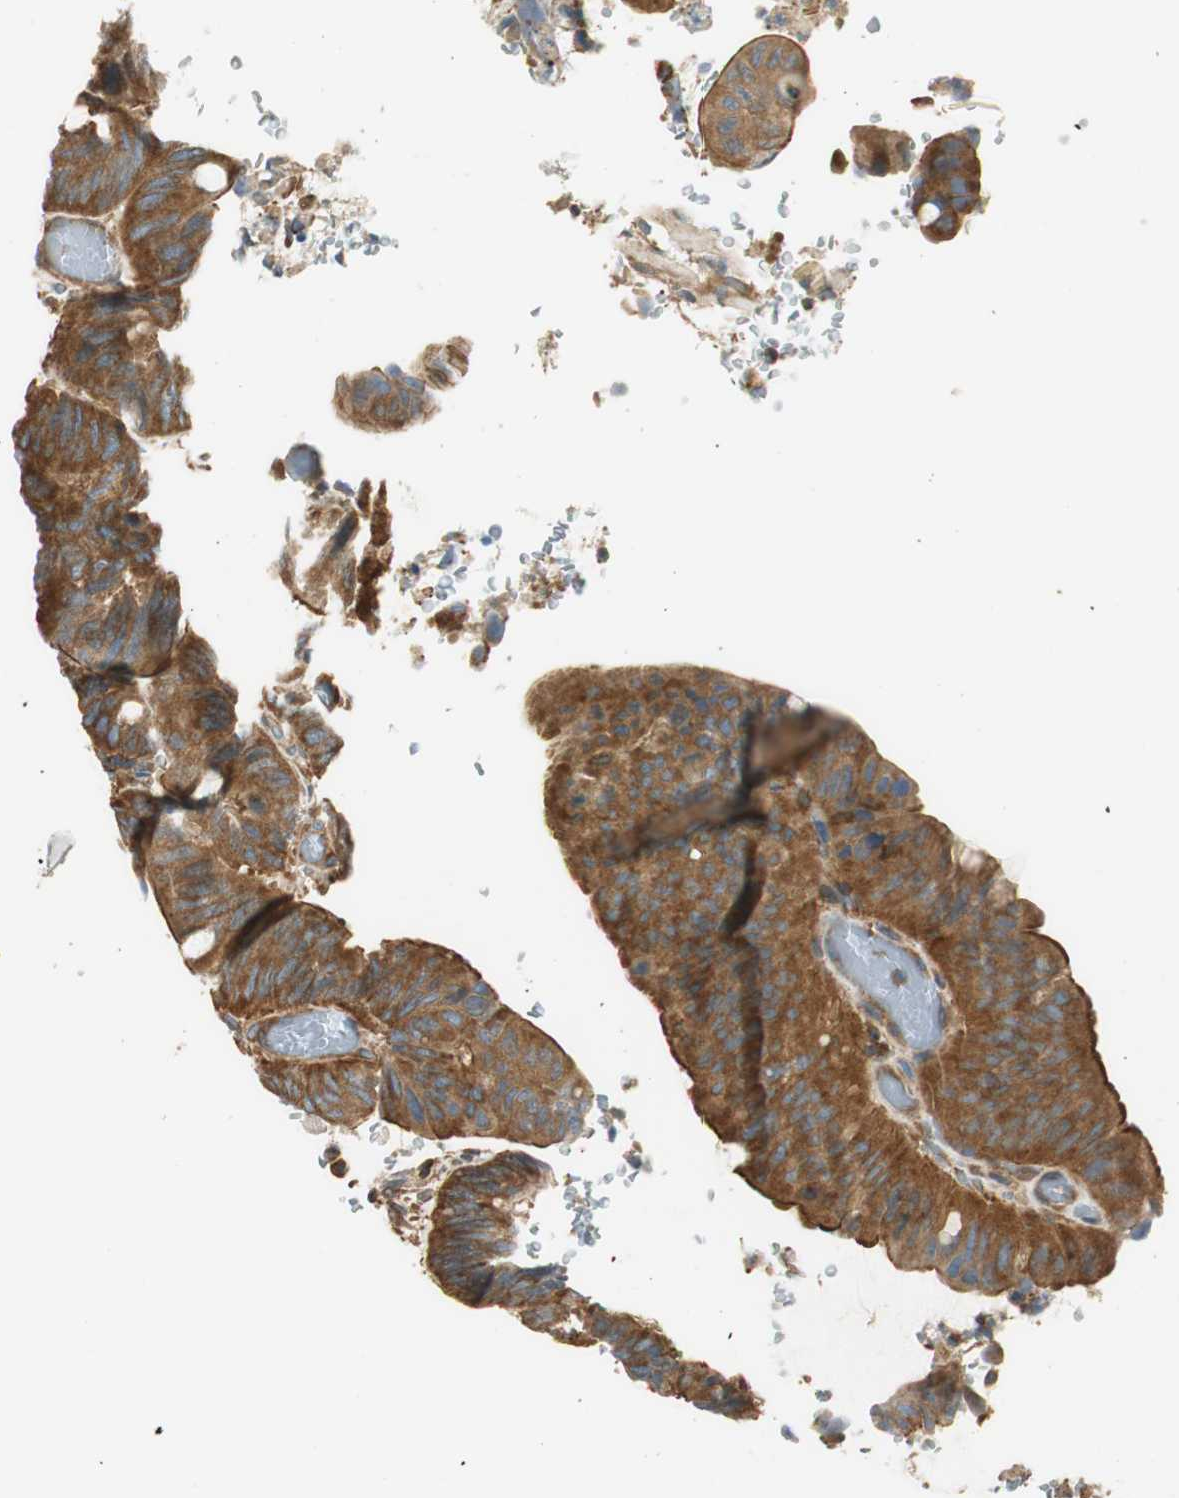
{"staining": {"intensity": "moderate", "quantity": ">75%", "location": "cytoplasmic/membranous"}, "tissue": "colorectal cancer", "cell_type": "Tumor cells", "image_type": "cancer", "snomed": [{"axis": "morphology", "description": "Normal tissue, NOS"}, {"axis": "morphology", "description": "Adenocarcinoma, NOS"}, {"axis": "topography", "description": "Rectum"}, {"axis": "topography", "description": "Peripheral nerve tissue"}], "caption": "Protein expression analysis of human colorectal adenocarcinoma reveals moderate cytoplasmic/membranous positivity in approximately >75% of tumor cells. (Brightfield microscopy of DAB IHC at high magnification).", "gene": "PI4K2B", "patient": {"sex": "male", "age": 92}}